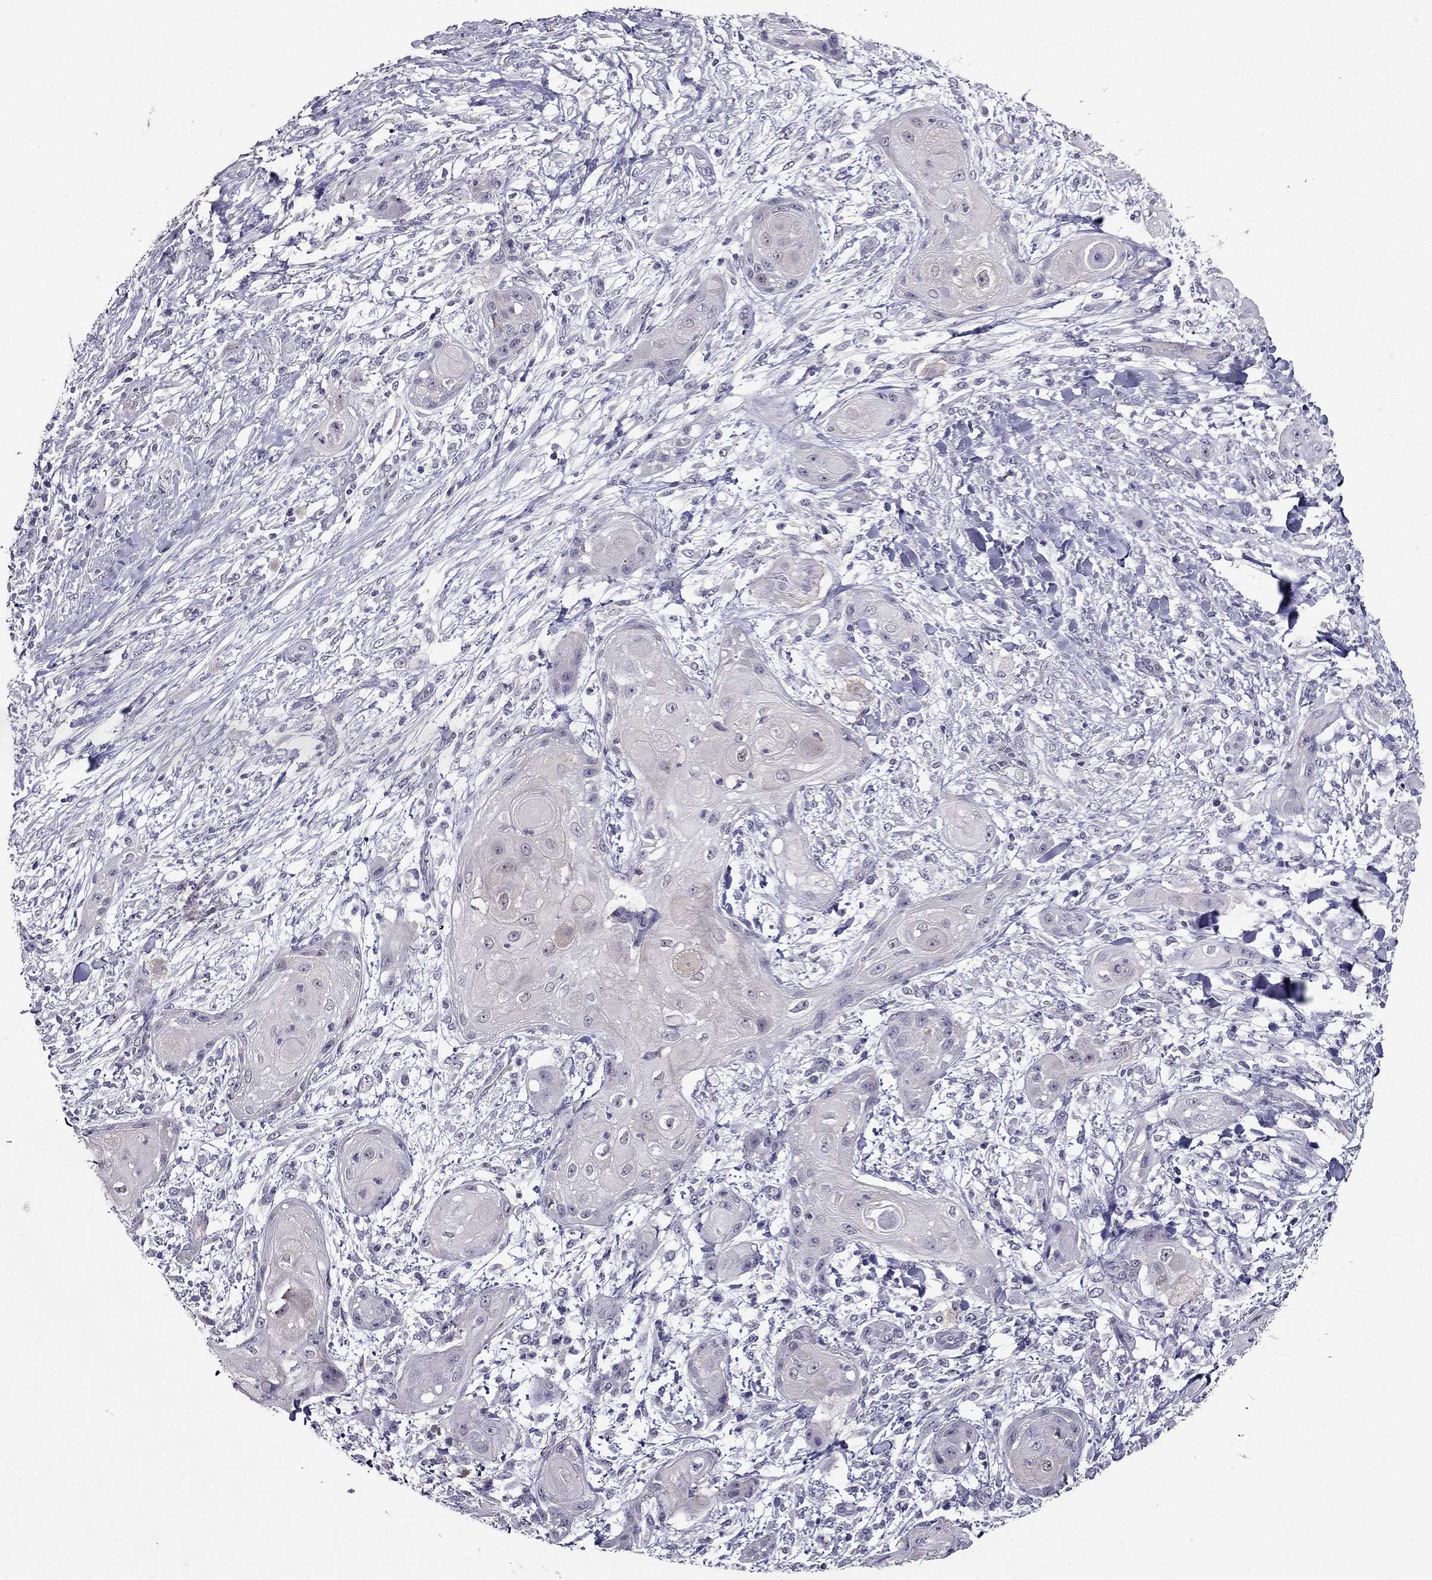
{"staining": {"intensity": "negative", "quantity": "none", "location": "none"}, "tissue": "skin cancer", "cell_type": "Tumor cells", "image_type": "cancer", "snomed": [{"axis": "morphology", "description": "Squamous cell carcinoma, NOS"}, {"axis": "topography", "description": "Skin"}], "caption": "Immunohistochemistry photomicrograph of skin cancer stained for a protein (brown), which shows no positivity in tumor cells.", "gene": "DUSP15", "patient": {"sex": "male", "age": 62}}